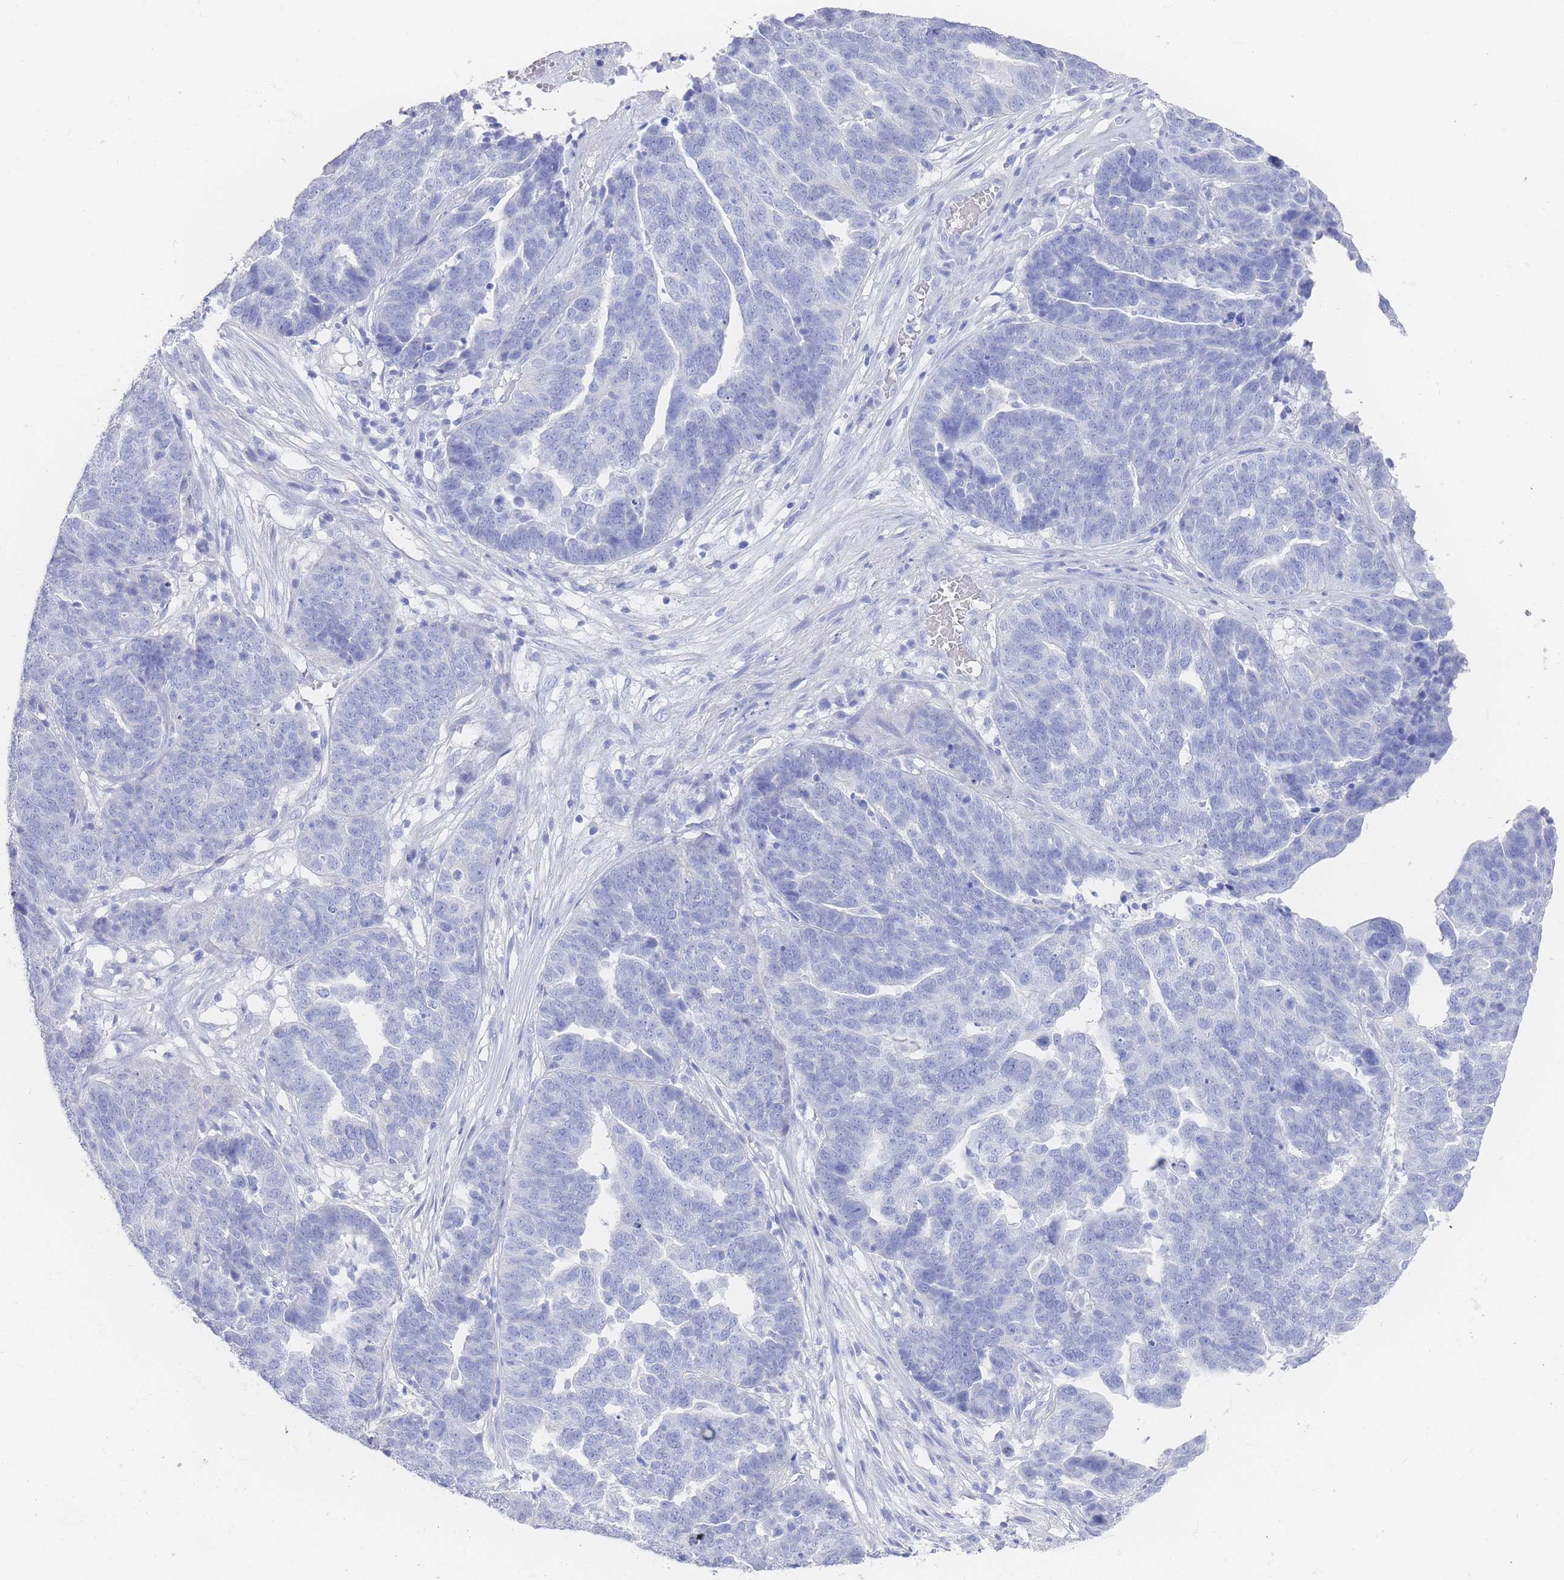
{"staining": {"intensity": "negative", "quantity": "none", "location": "none"}, "tissue": "ovarian cancer", "cell_type": "Tumor cells", "image_type": "cancer", "snomed": [{"axis": "morphology", "description": "Cystadenocarcinoma, serous, NOS"}, {"axis": "topography", "description": "Ovary"}], "caption": "Protein analysis of serous cystadenocarcinoma (ovarian) displays no significant expression in tumor cells.", "gene": "LRRC37A", "patient": {"sex": "female", "age": 59}}